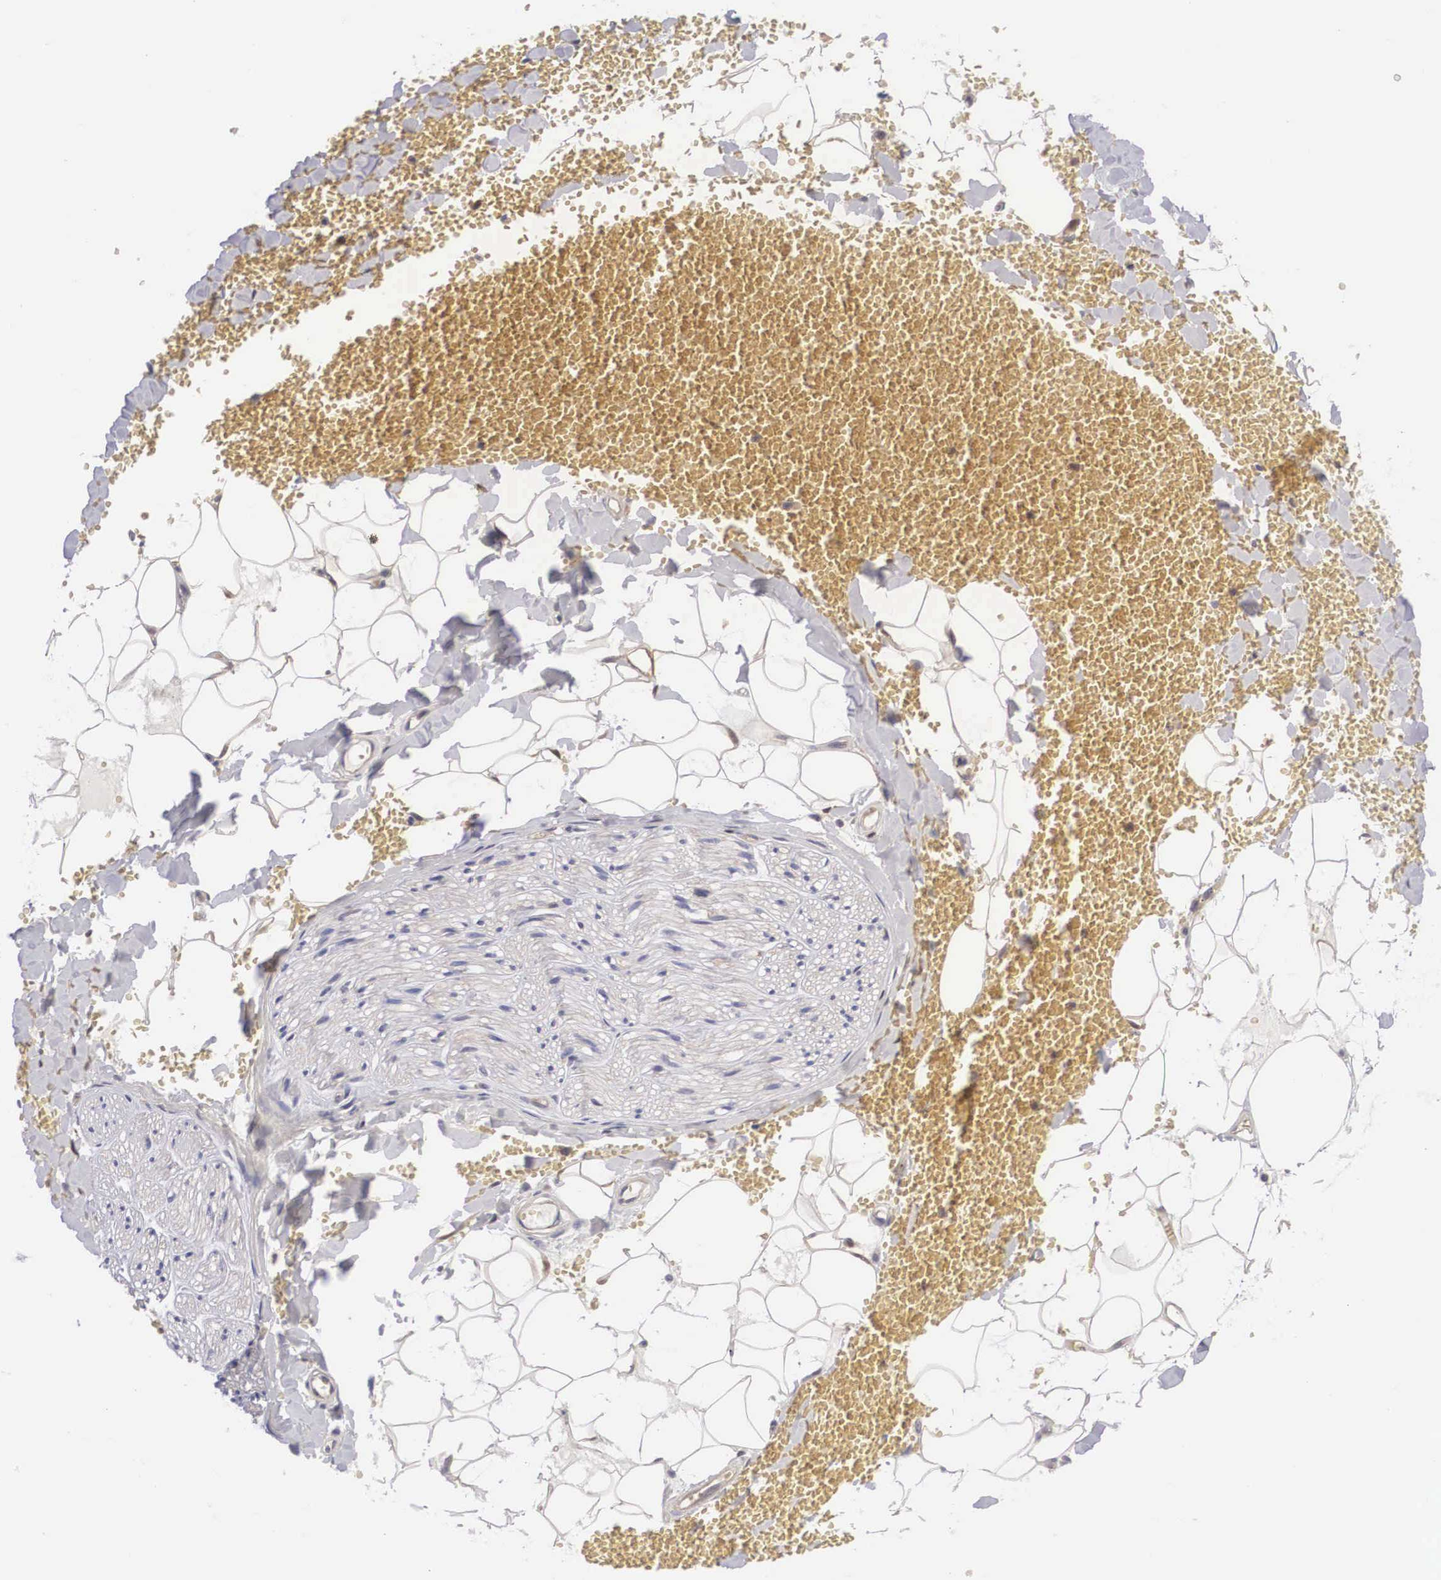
{"staining": {"intensity": "moderate", "quantity": "<25%", "location": "cytoplasmic/membranous"}, "tissue": "adipose tissue", "cell_type": "Adipocytes", "image_type": "normal", "snomed": [{"axis": "morphology", "description": "Normal tissue, NOS"}, {"axis": "morphology", "description": "Inflammation, NOS"}, {"axis": "topography", "description": "Lymph node"}, {"axis": "topography", "description": "Peripheral nerve tissue"}], "caption": "An image showing moderate cytoplasmic/membranous expression in about <25% of adipocytes in normal adipose tissue, as visualized by brown immunohistochemical staining.", "gene": "GRIPAP1", "patient": {"sex": "male", "age": 52}}